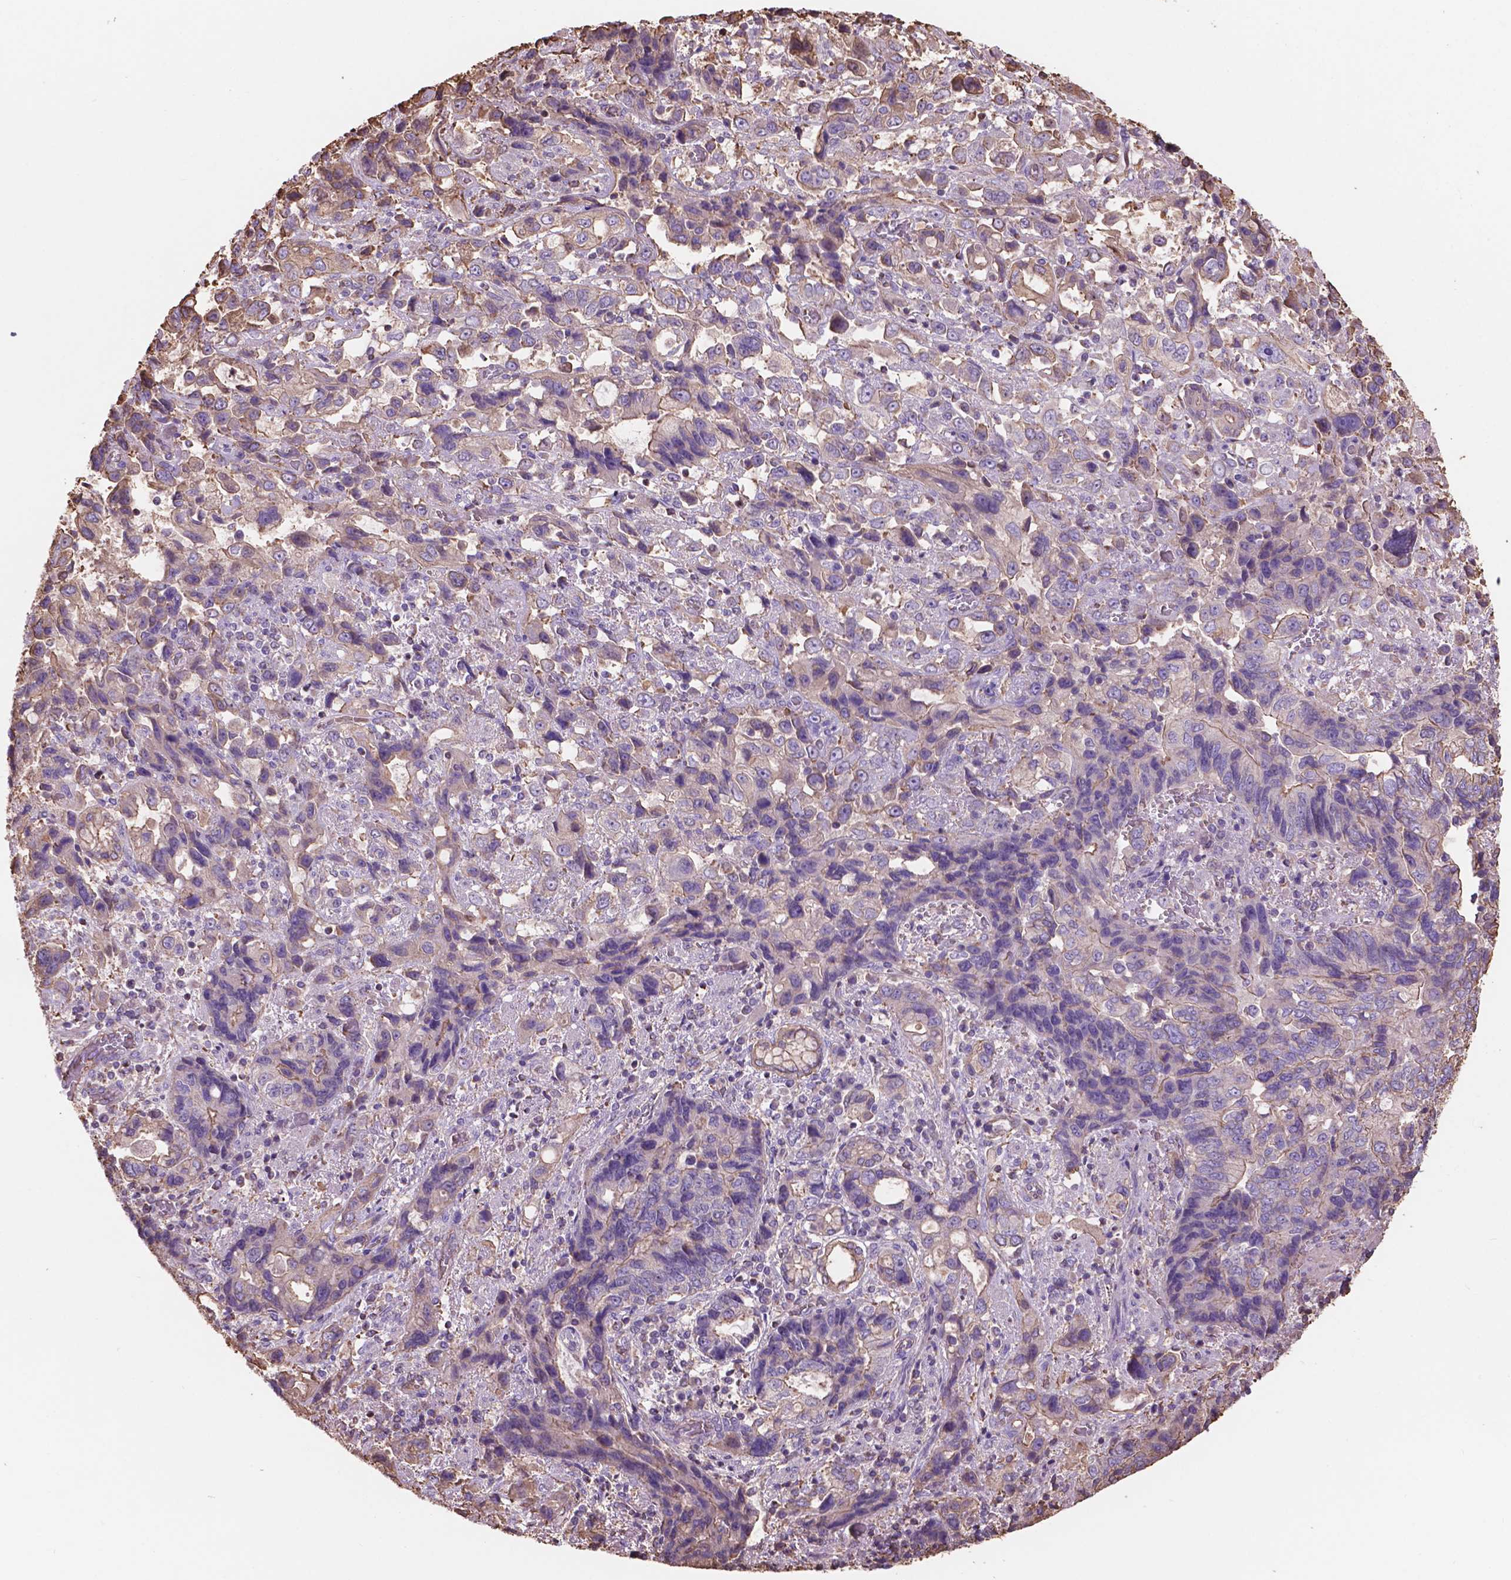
{"staining": {"intensity": "weak", "quantity": "25%-75%", "location": "cytoplasmic/membranous"}, "tissue": "stomach cancer", "cell_type": "Tumor cells", "image_type": "cancer", "snomed": [{"axis": "morphology", "description": "Adenocarcinoma, NOS"}, {"axis": "topography", "description": "Stomach, upper"}], "caption": "Immunohistochemistry (IHC) histopathology image of neoplastic tissue: stomach cancer stained using IHC exhibits low levels of weak protein expression localized specifically in the cytoplasmic/membranous of tumor cells, appearing as a cytoplasmic/membranous brown color.", "gene": "NIPA2", "patient": {"sex": "female", "age": 81}}